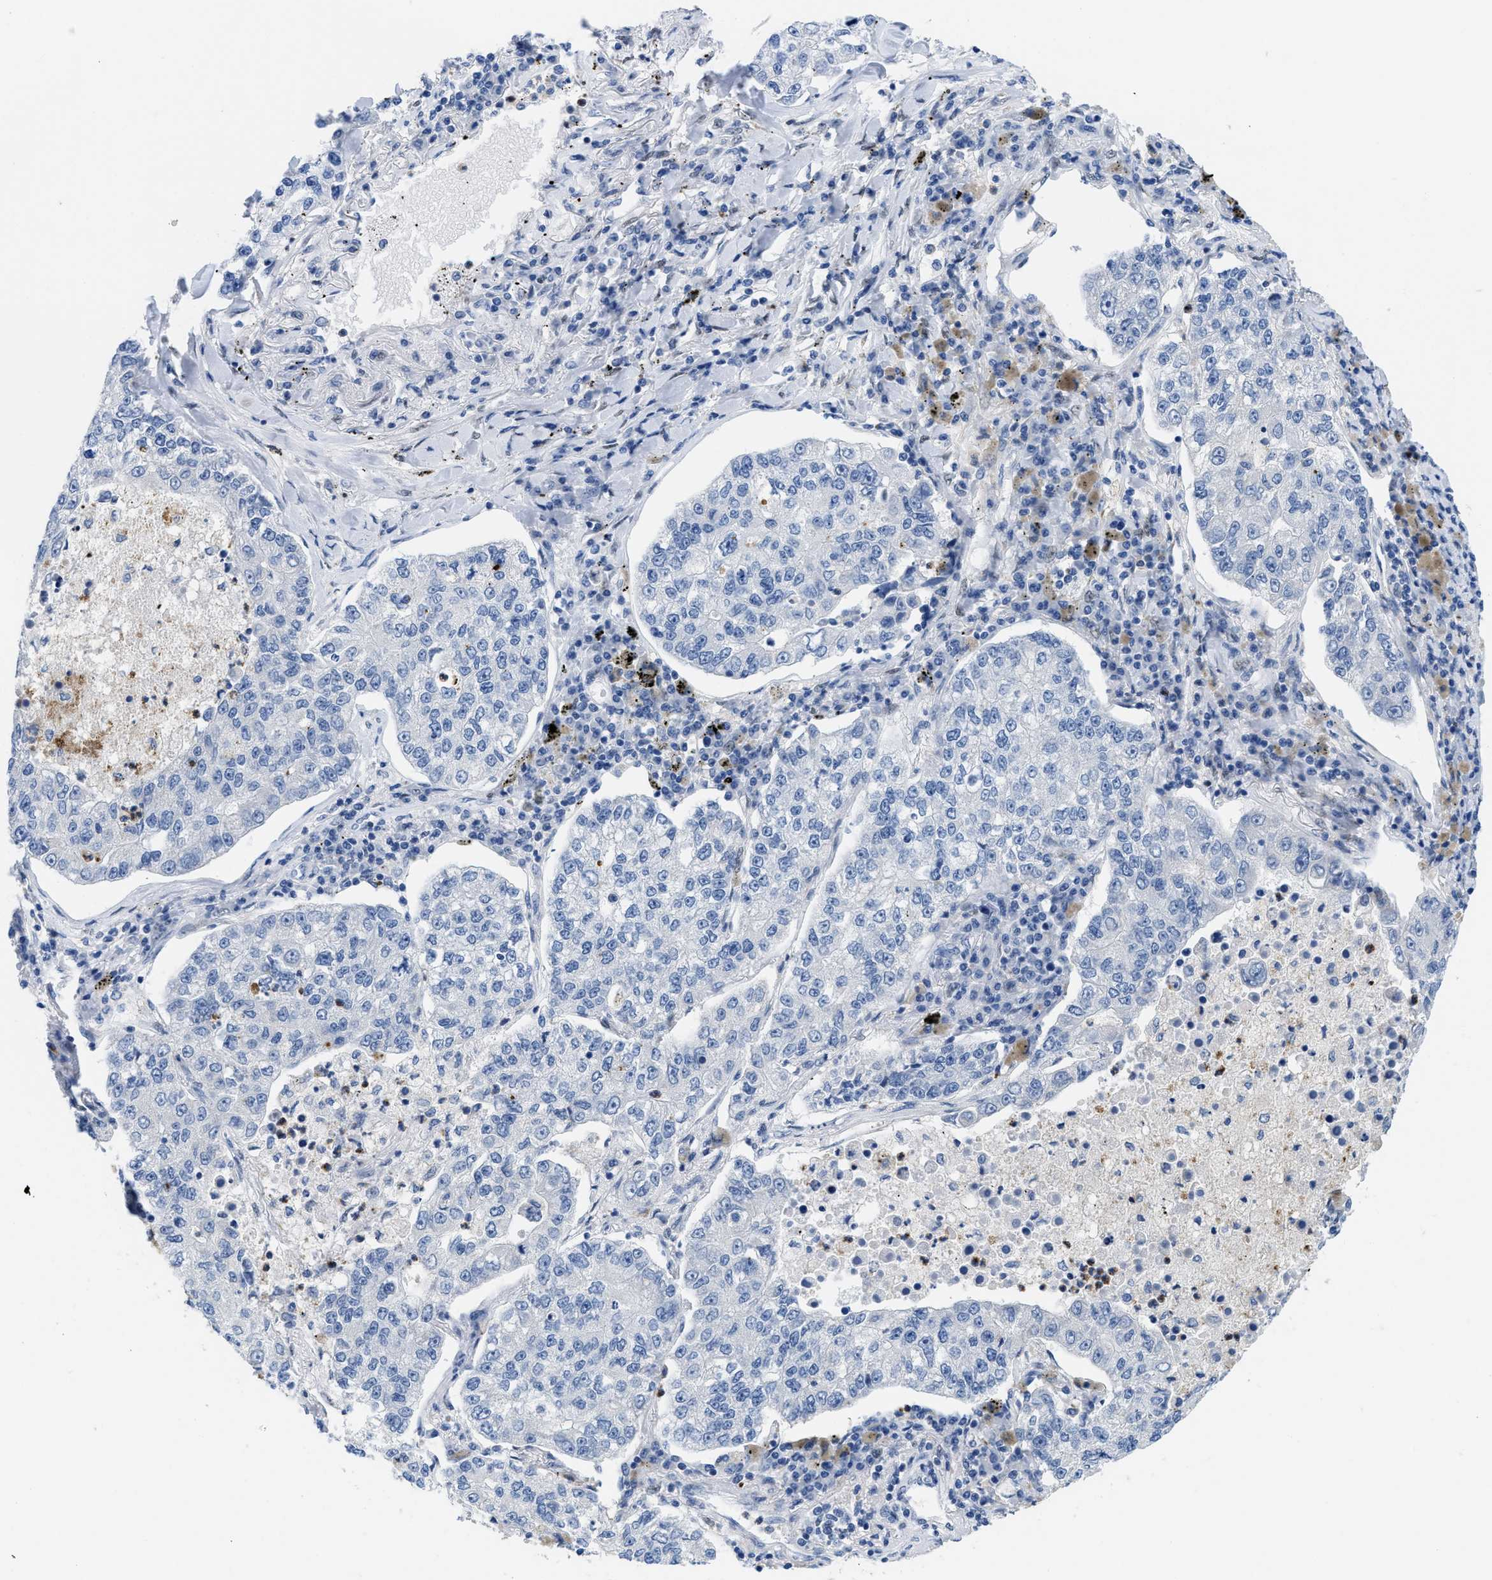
{"staining": {"intensity": "negative", "quantity": "none", "location": "none"}, "tissue": "lung cancer", "cell_type": "Tumor cells", "image_type": "cancer", "snomed": [{"axis": "morphology", "description": "Adenocarcinoma, NOS"}, {"axis": "topography", "description": "Lung"}], "caption": "There is no significant staining in tumor cells of lung cancer.", "gene": "NFIX", "patient": {"sex": "male", "age": 49}}